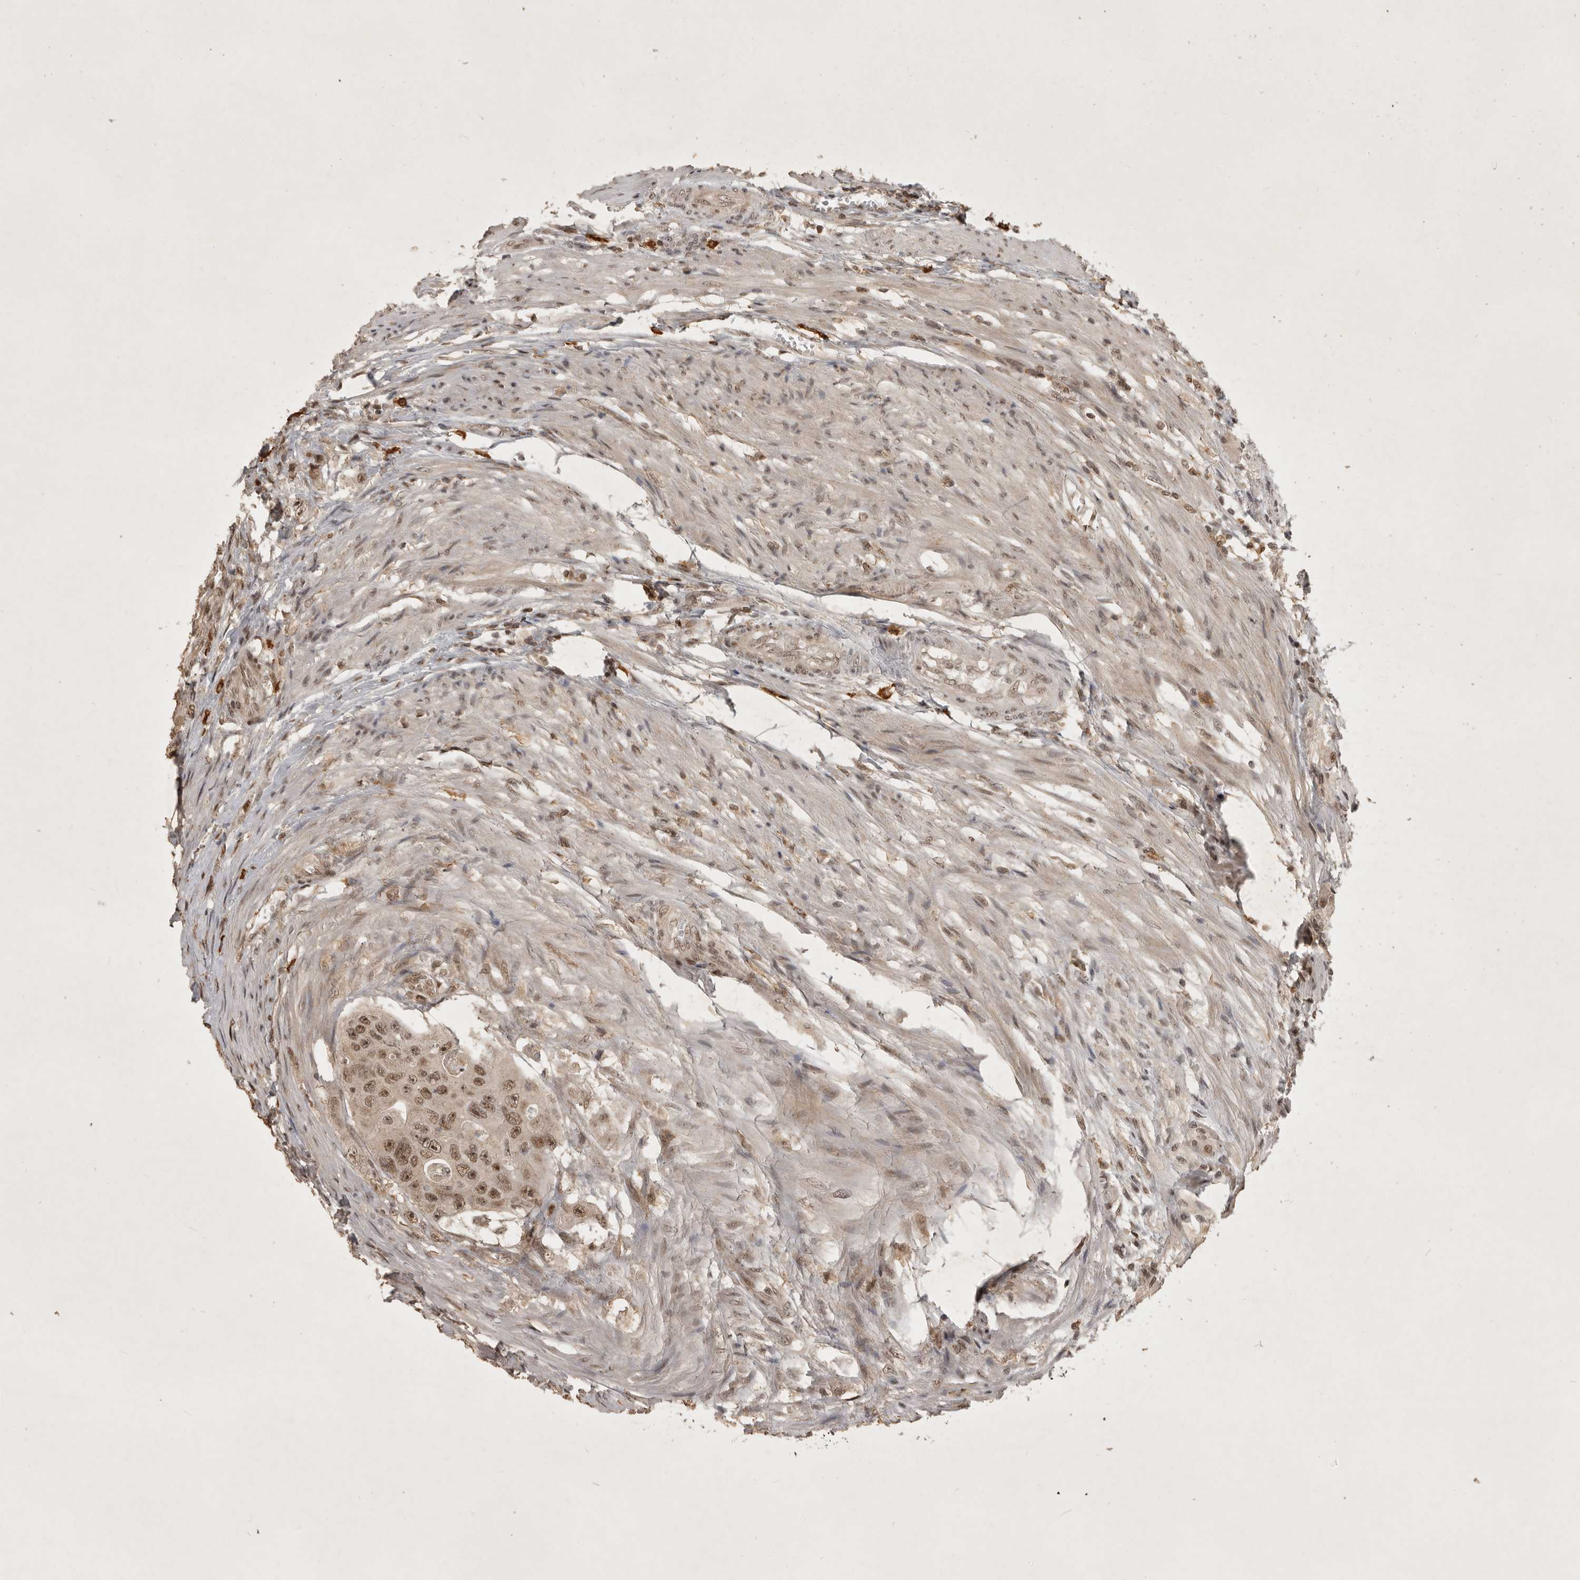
{"staining": {"intensity": "moderate", "quantity": ">75%", "location": "nuclear"}, "tissue": "colorectal cancer", "cell_type": "Tumor cells", "image_type": "cancer", "snomed": [{"axis": "morphology", "description": "Adenocarcinoma, NOS"}, {"axis": "topography", "description": "Colon"}], "caption": "IHC of adenocarcinoma (colorectal) reveals medium levels of moderate nuclear staining in about >75% of tumor cells.", "gene": "CBLL1", "patient": {"sex": "female", "age": 46}}